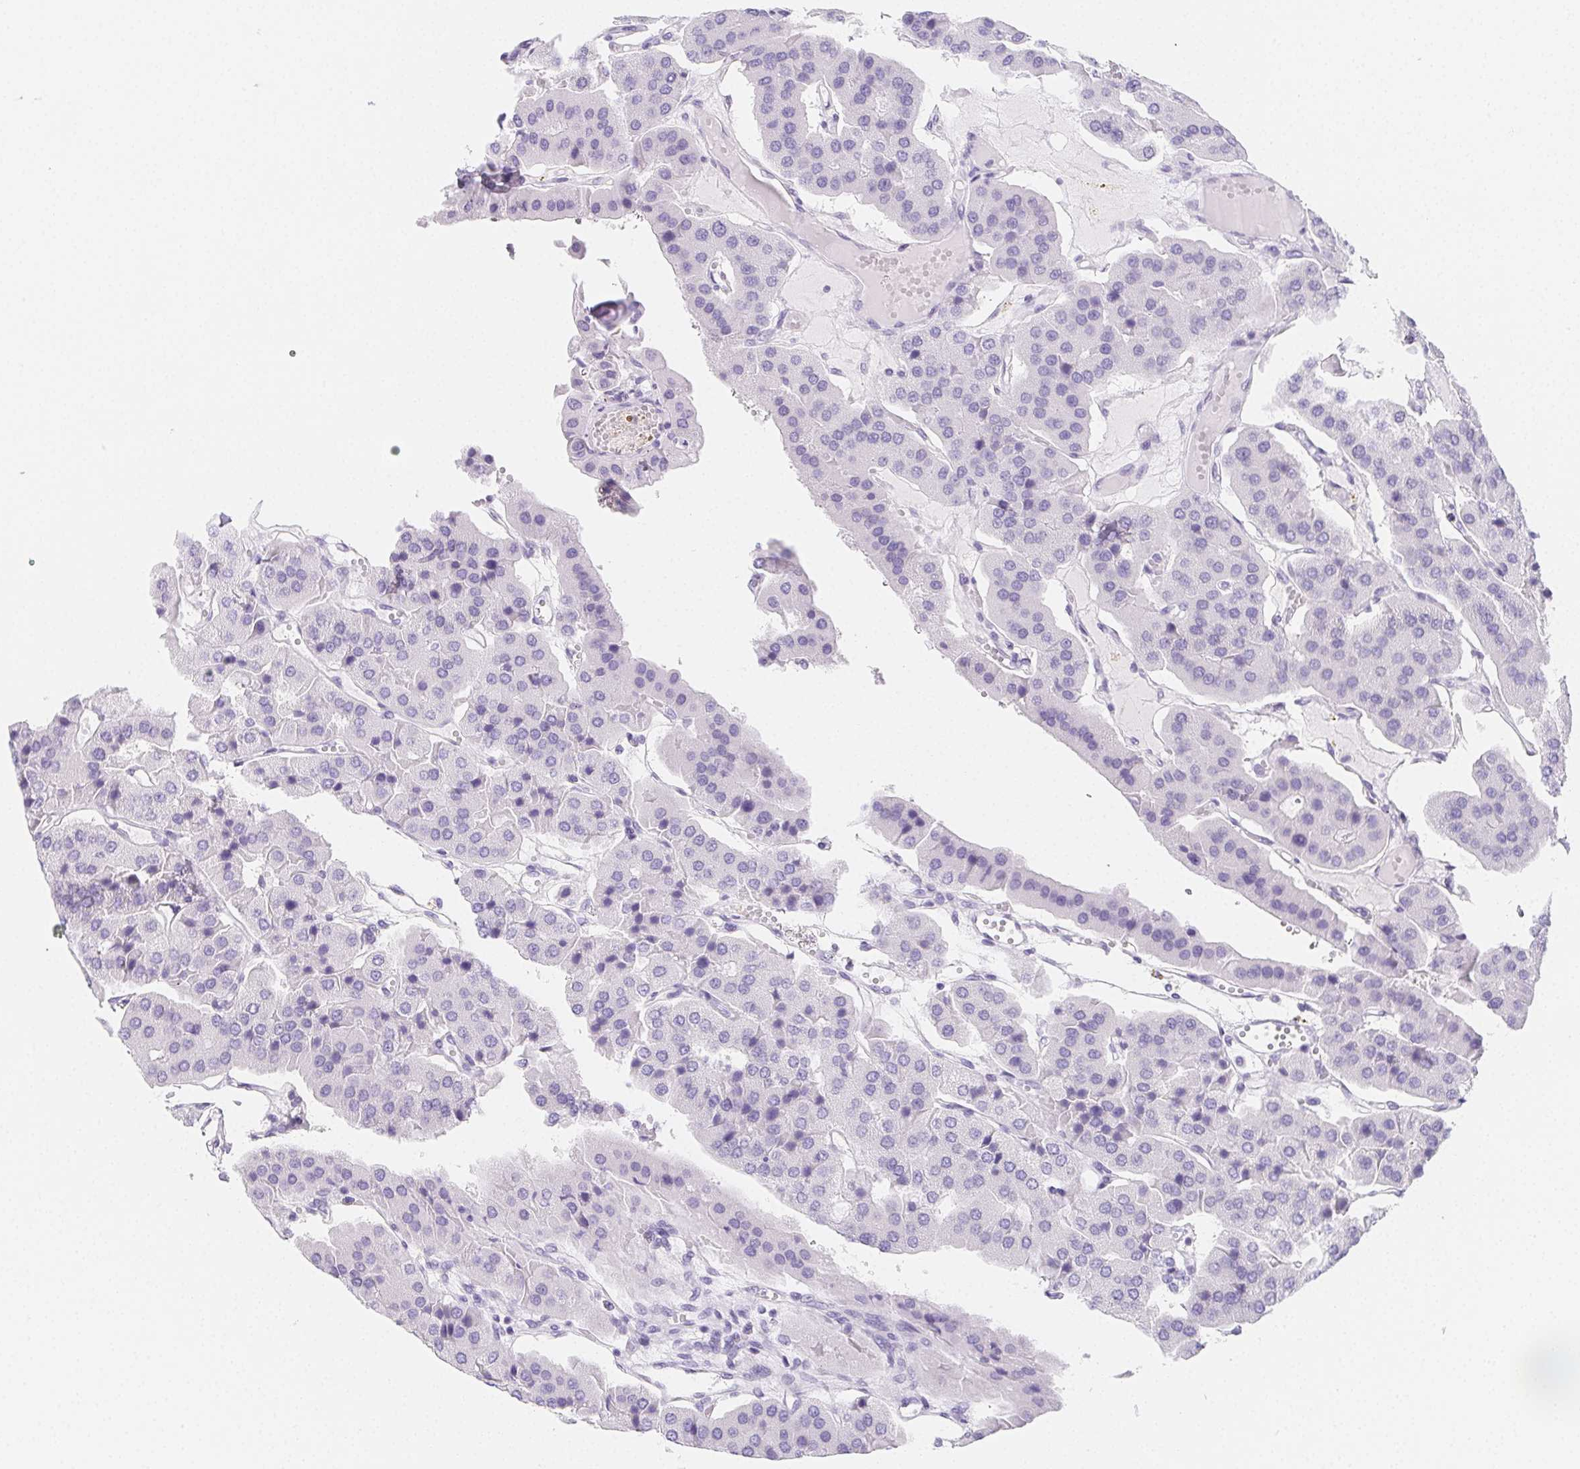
{"staining": {"intensity": "negative", "quantity": "none", "location": "none"}, "tissue": "parathyroid gland", "cell_type": "Glandular cells", "image_type": "normal", "snomed": [{"axis": "morphology", "description": "Normal tissue, NOS"}, {"axis": "morphology", "description": "Adenoma, NOS"}, {"axis": "topography", "description": "Parathyroid gland"}], "caption": "This is a histopathology image of immunohistochemistry staining of benign parathyroid gland, which shows no staining in glandular cells. Brightfield microscopy of immunohistochemistry (IHC) stained with DAB (3,3'-diaminobenzidine) (brown) and hematoxylin (blue), captured at high magnification.", "gene": "ZBBX", "patient": {"sex": "female", "age": 86}}